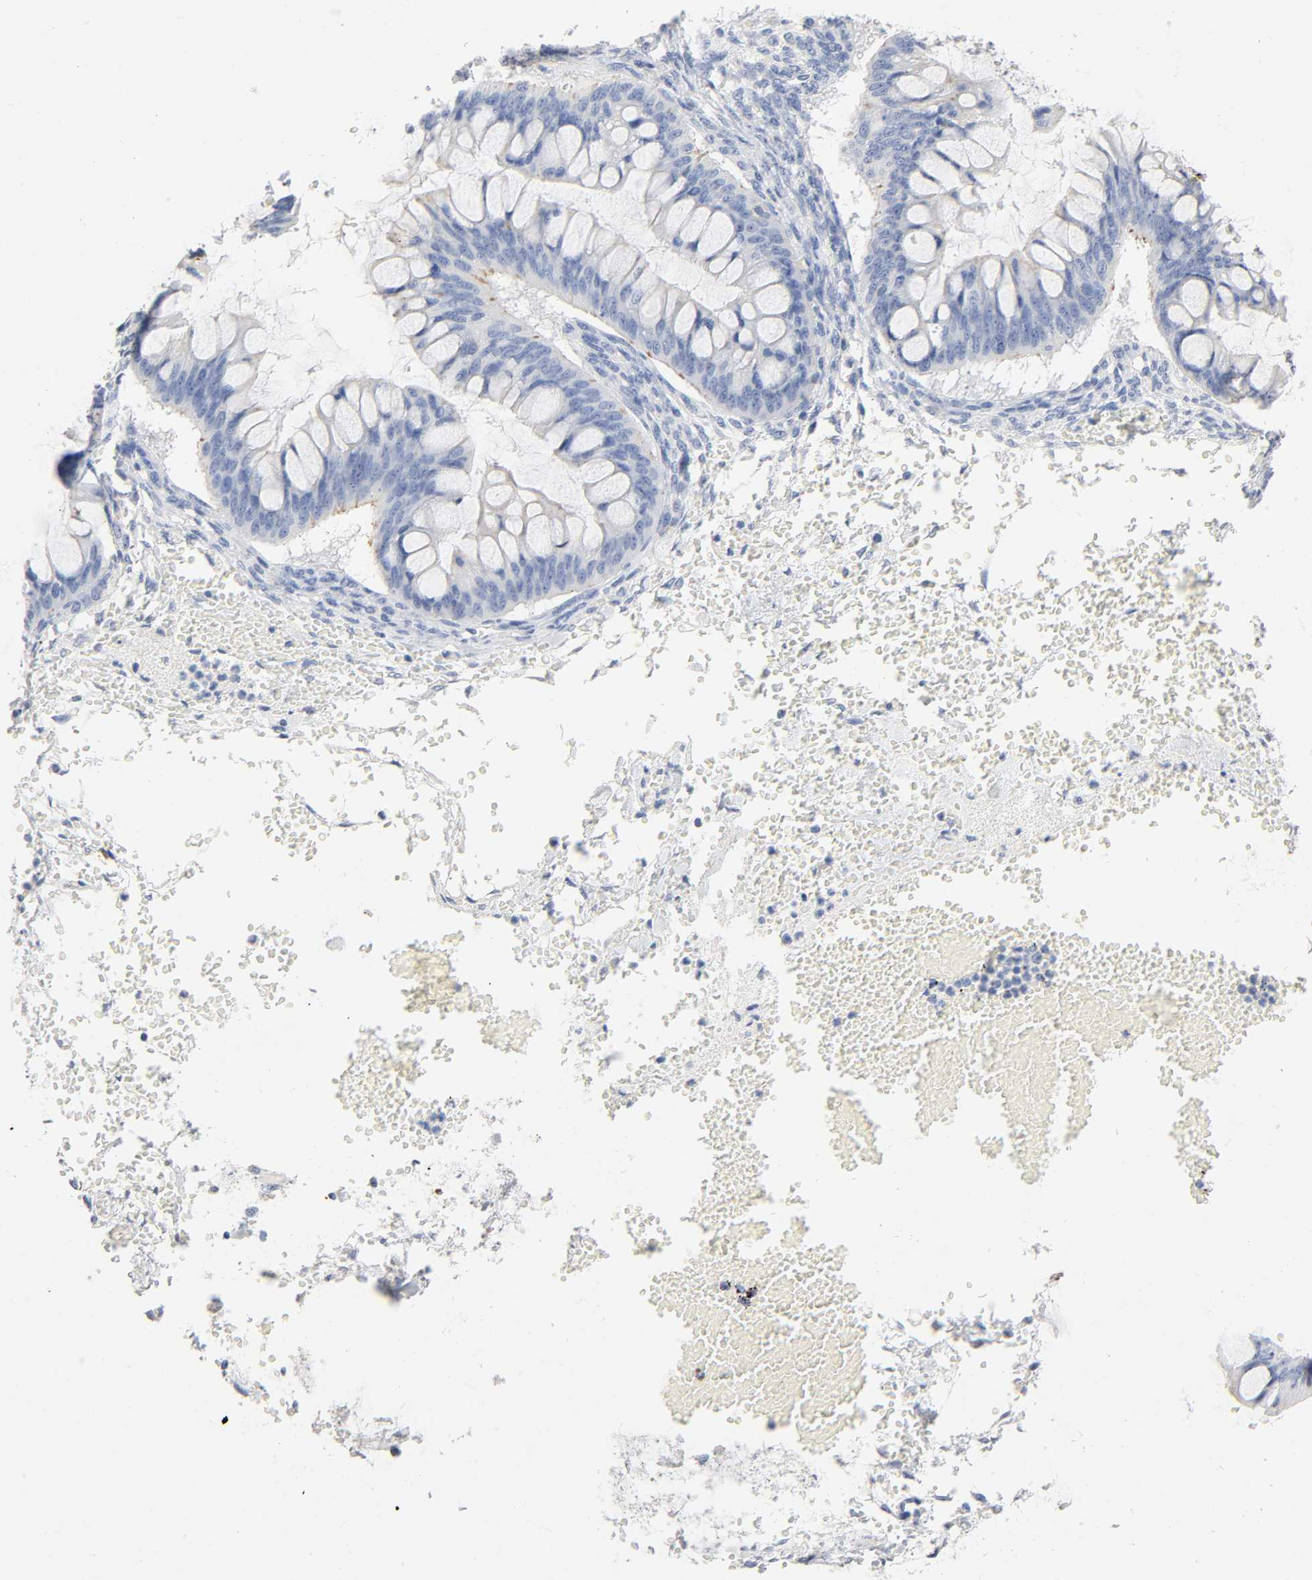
{"staining": {"intensity": "negative", "quantity": "none", "location": "none"}, "tissue": "ovarian cancer", "cell_type": "Tumor cells", "image_type": "cancer", "snomed": [{"axis": "morphology", "description": "Cystadenocarcinoma, mucinous, NOS"}, {"axis": "topography", "description": "Ovary"}], "caption": "This photomicrograph is of ovarian cancer (mucinous cystadenocarcinoma) stained with immunohistochemistry (IHC) to label a protein in brown with the nuclei are counter-stained blue. There is no positivity in tumor cells.", "gene": "PLP1", "patient": {"sex": "female", "age": 73}}